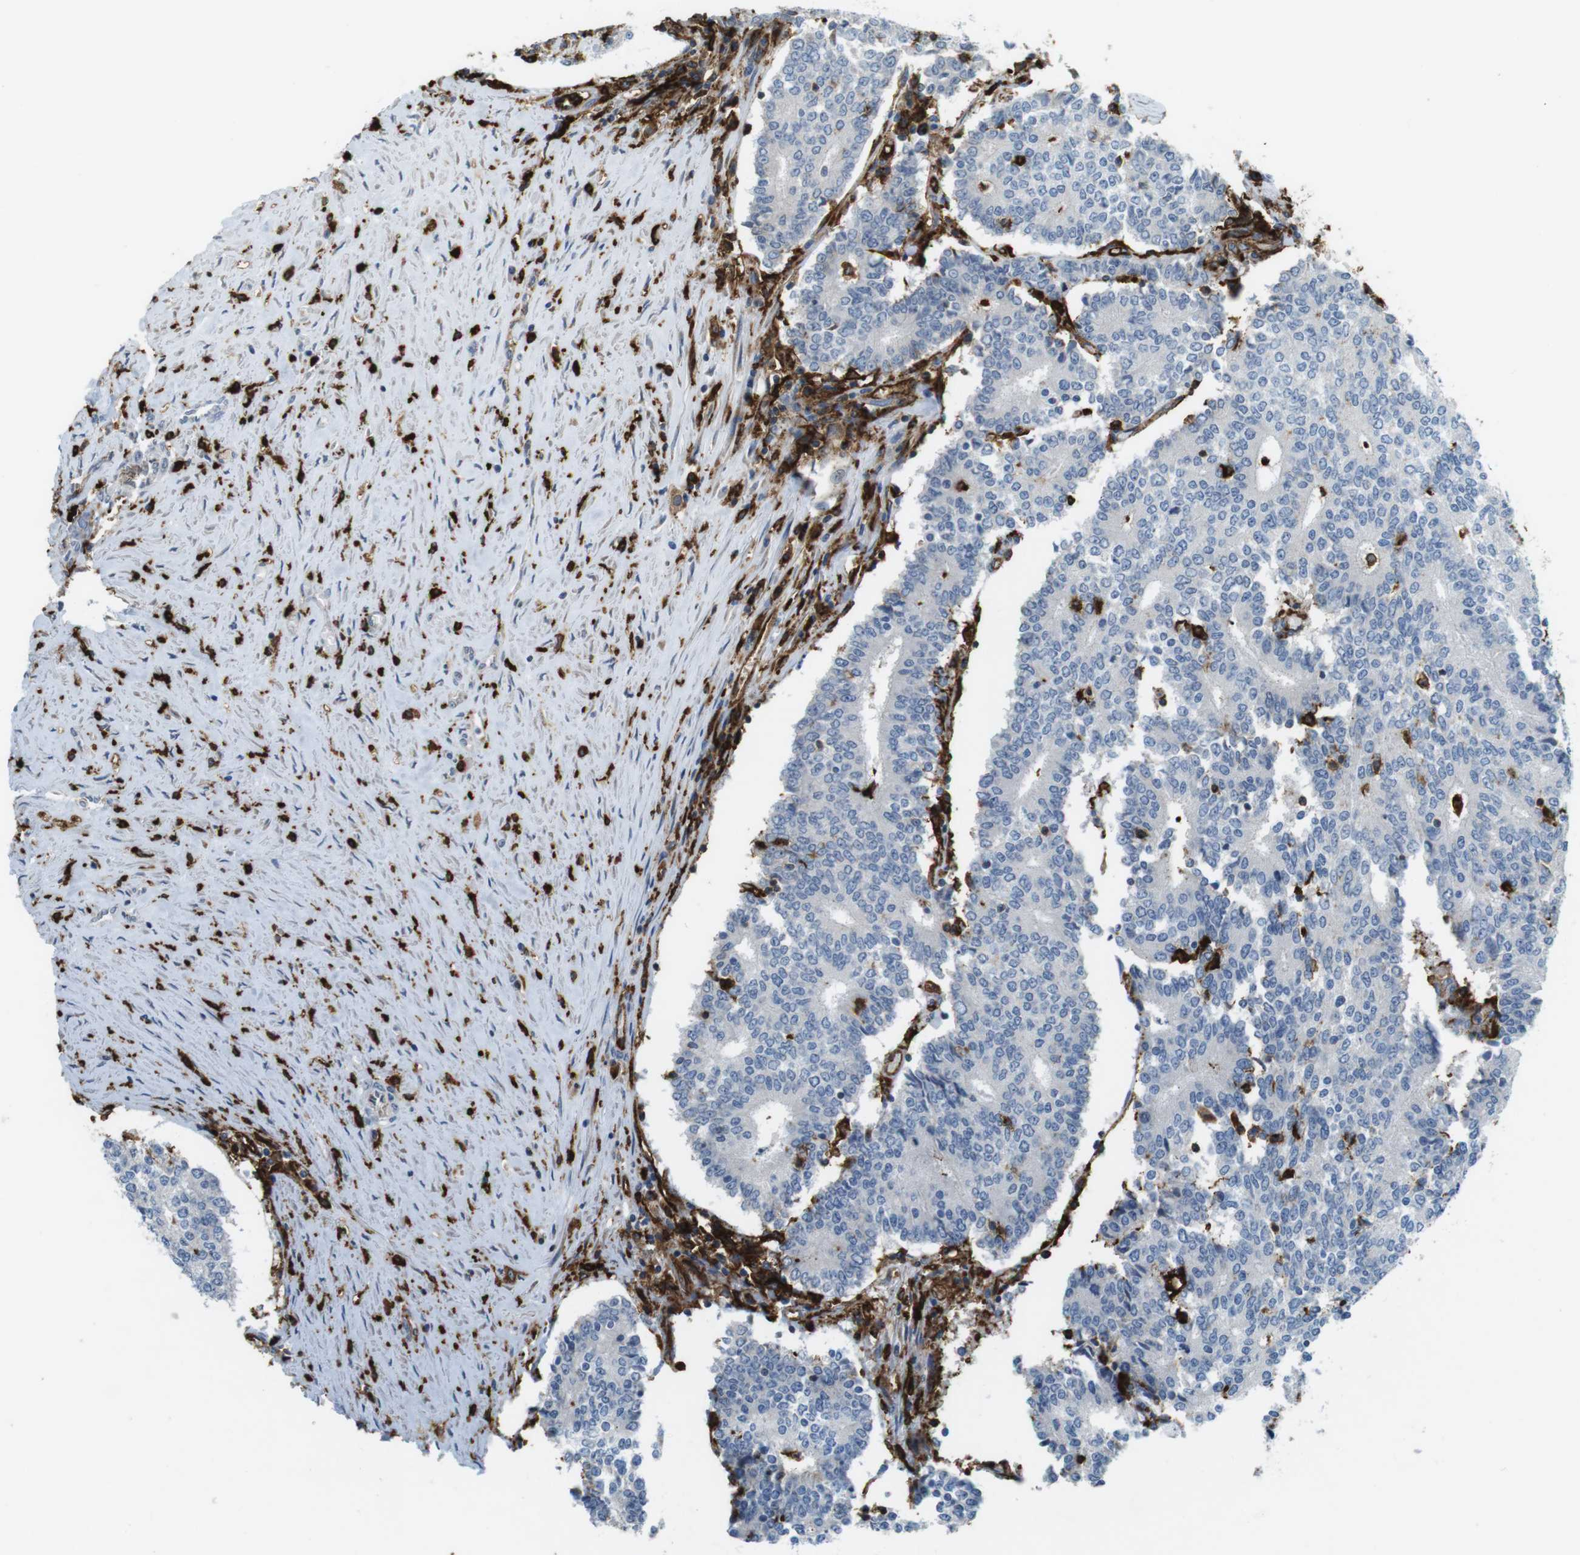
{"staining": {"intensity": "negative", "quantity": "none", "location": "none"}, "tissue": "prostate cancer", "cell_type": "Tumor cells", "image_type": "cancer", "snomed": [{"axis": "morphology", "description": "Normal tissue, NOS"}, {"axis": "morphology", "description": "Adenocarcinoma, High grade"}, {"axis": "topography", "description": "Prostate"}, {"axis": "topography", "description": "Seminal veicle"}], "caption": "Tumor cells show no significant protein staining in prostate cancer. (DAB immunohistochemistry (IHC) with hematoxylin counter stain).", "gene": "HLA-DRA", "patient": {"sex": "male", "age": 55}}